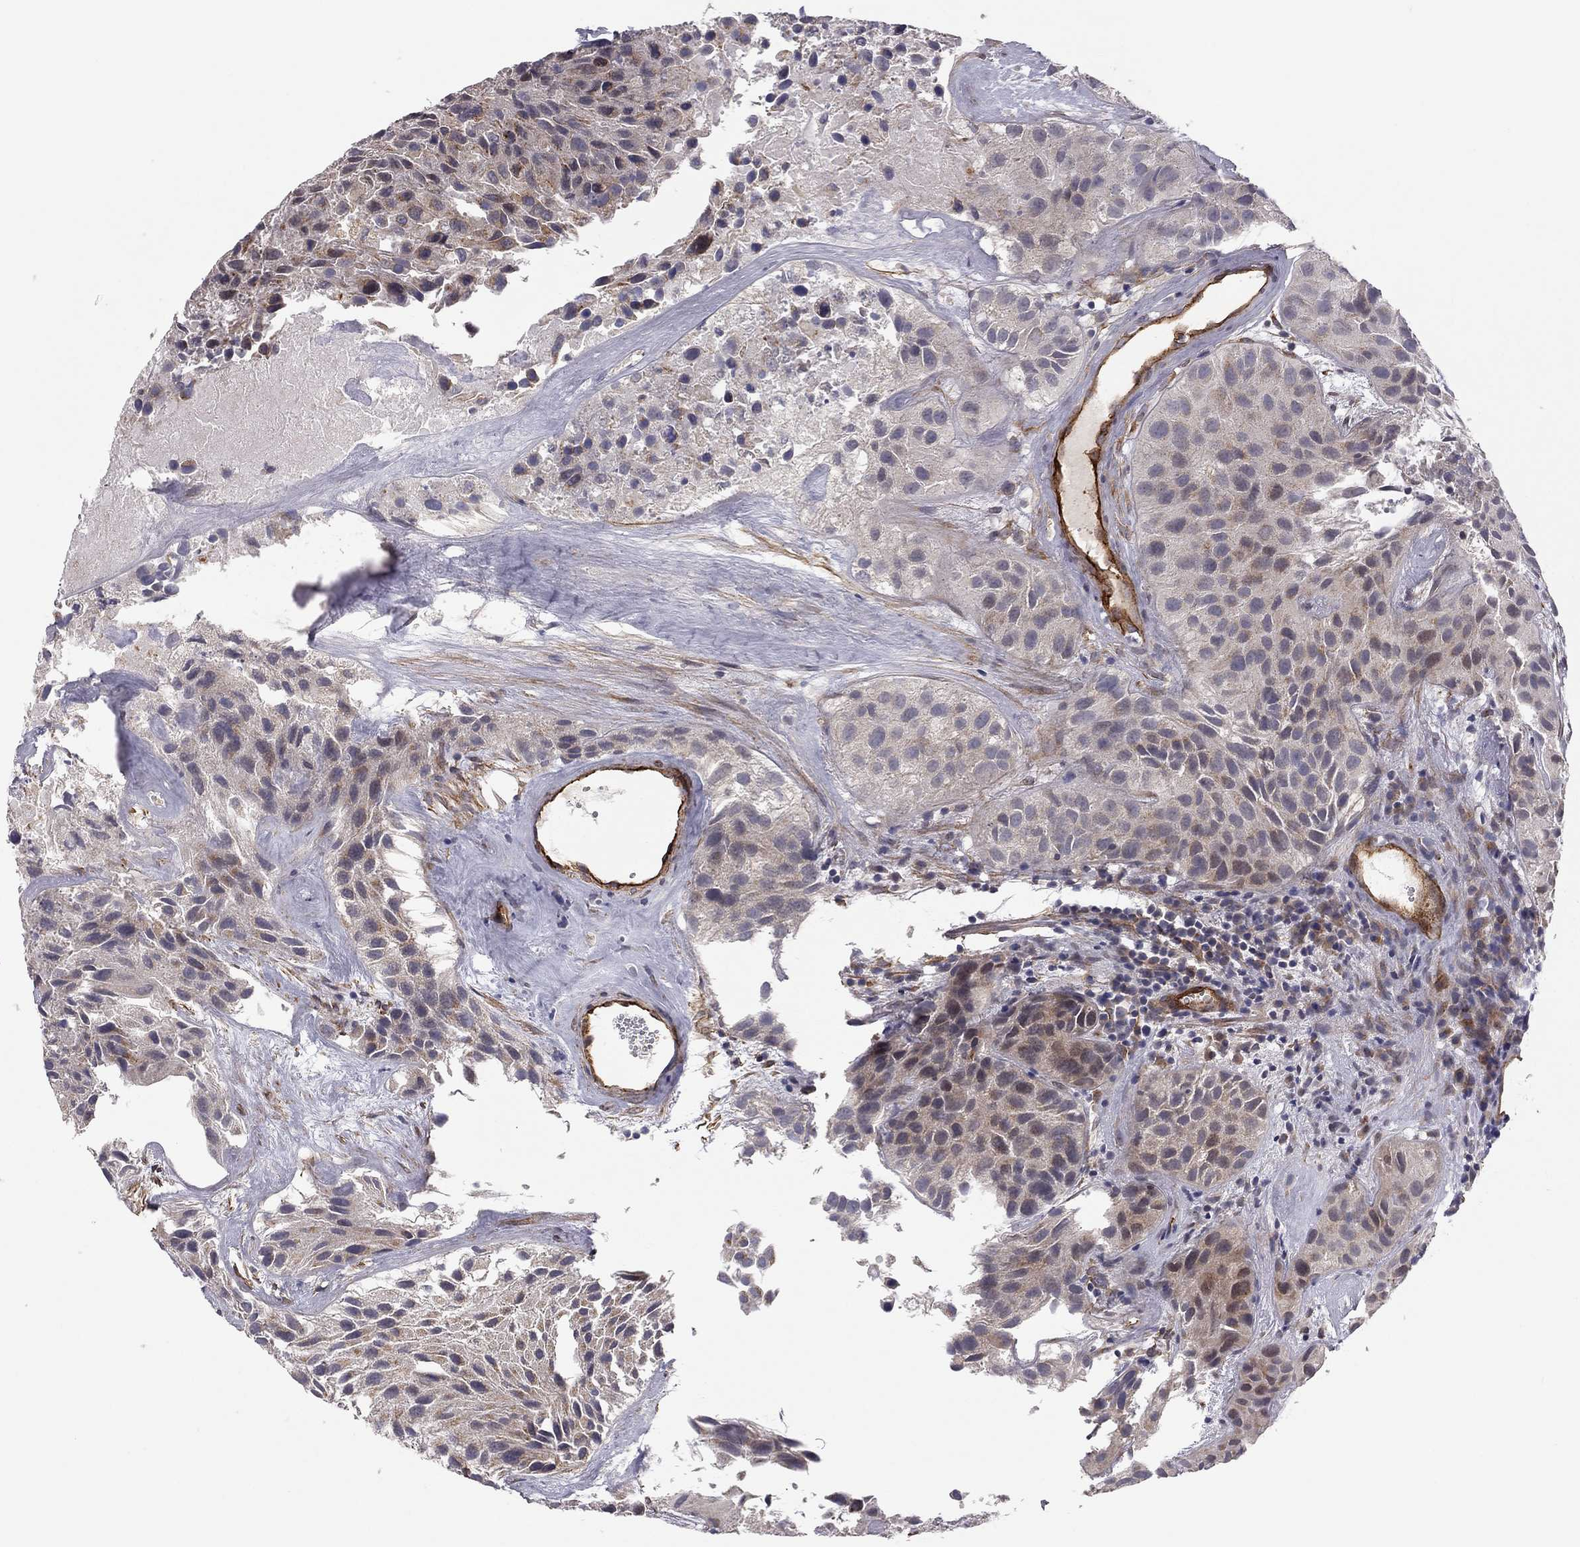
{"staining": {"intensity": "weak", "quantity": "<25%", "location": "cytoplasmic/membranous"}, "tissue": "urothelial cancer", "cell_type": "Tumor cells", "image_type": "cancer", "snomed": [{"axis": "morphology", "description": "Urothelial carcinoma, Low grade"}, {"axis": "topography", "description": "Urinary bladder"}], "caption": "There is no significant staining in tumor cells of urothelial cancer.", "gene": "EXOC3L2", "patient": {"sex": "female", "age": 87}}